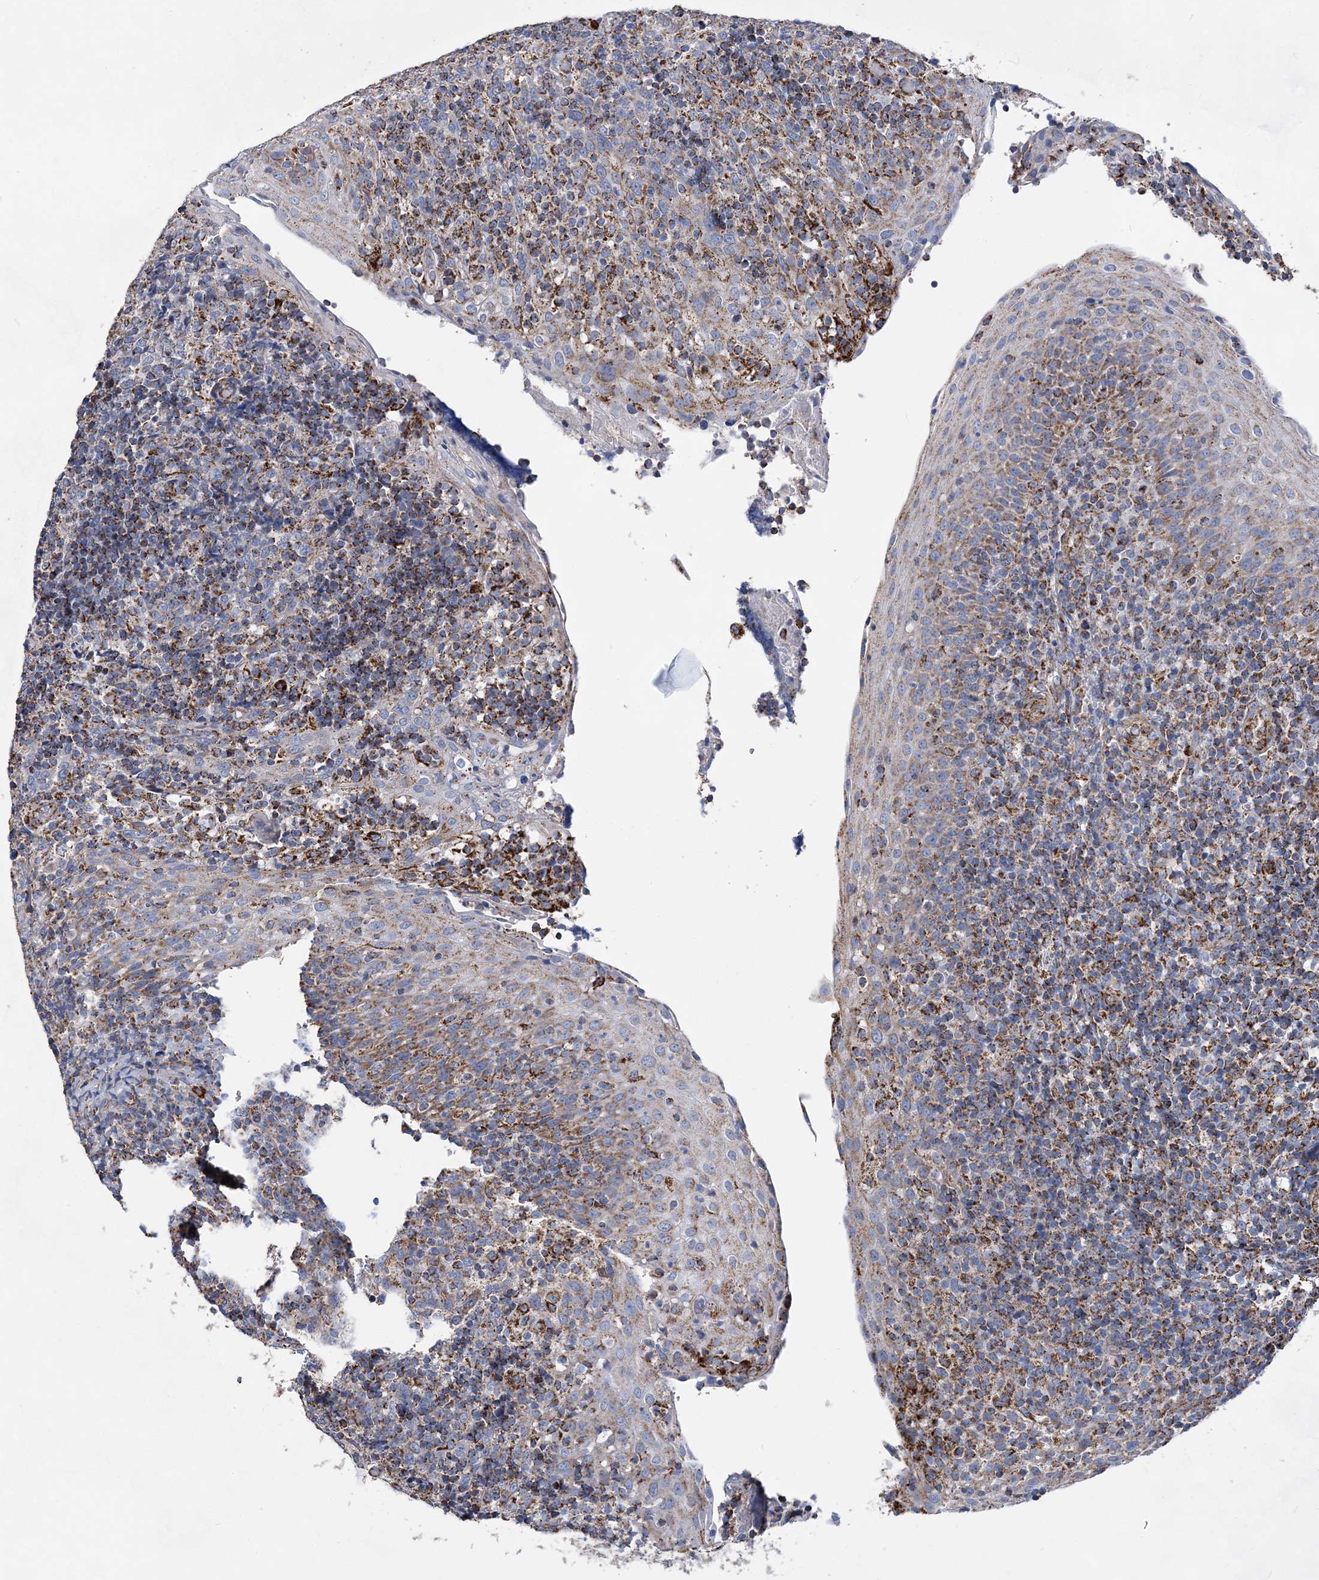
{"staining": {"intensity": "moderate", "quantity": "<25%", "location": "cytoplasmic/membranous"}, "tissue": "tonsil", "cell_type": "Germinal center cells", "image_type": "normal", "snomed": [{"axis": "morphology", "description": "Normal tissue, NOS"}, {"axis": "topography", "description": "Tonsil"}], "caption": "IHC histopathology image of normal human tonsil stained for a protein (brown), which demonstrates low levels of moderate cytoplasmic/membranous positivity in approximately <25% of germinal center cells.", "gene": "ACOT9", "patient": {"sex": "female", "age": 19}}